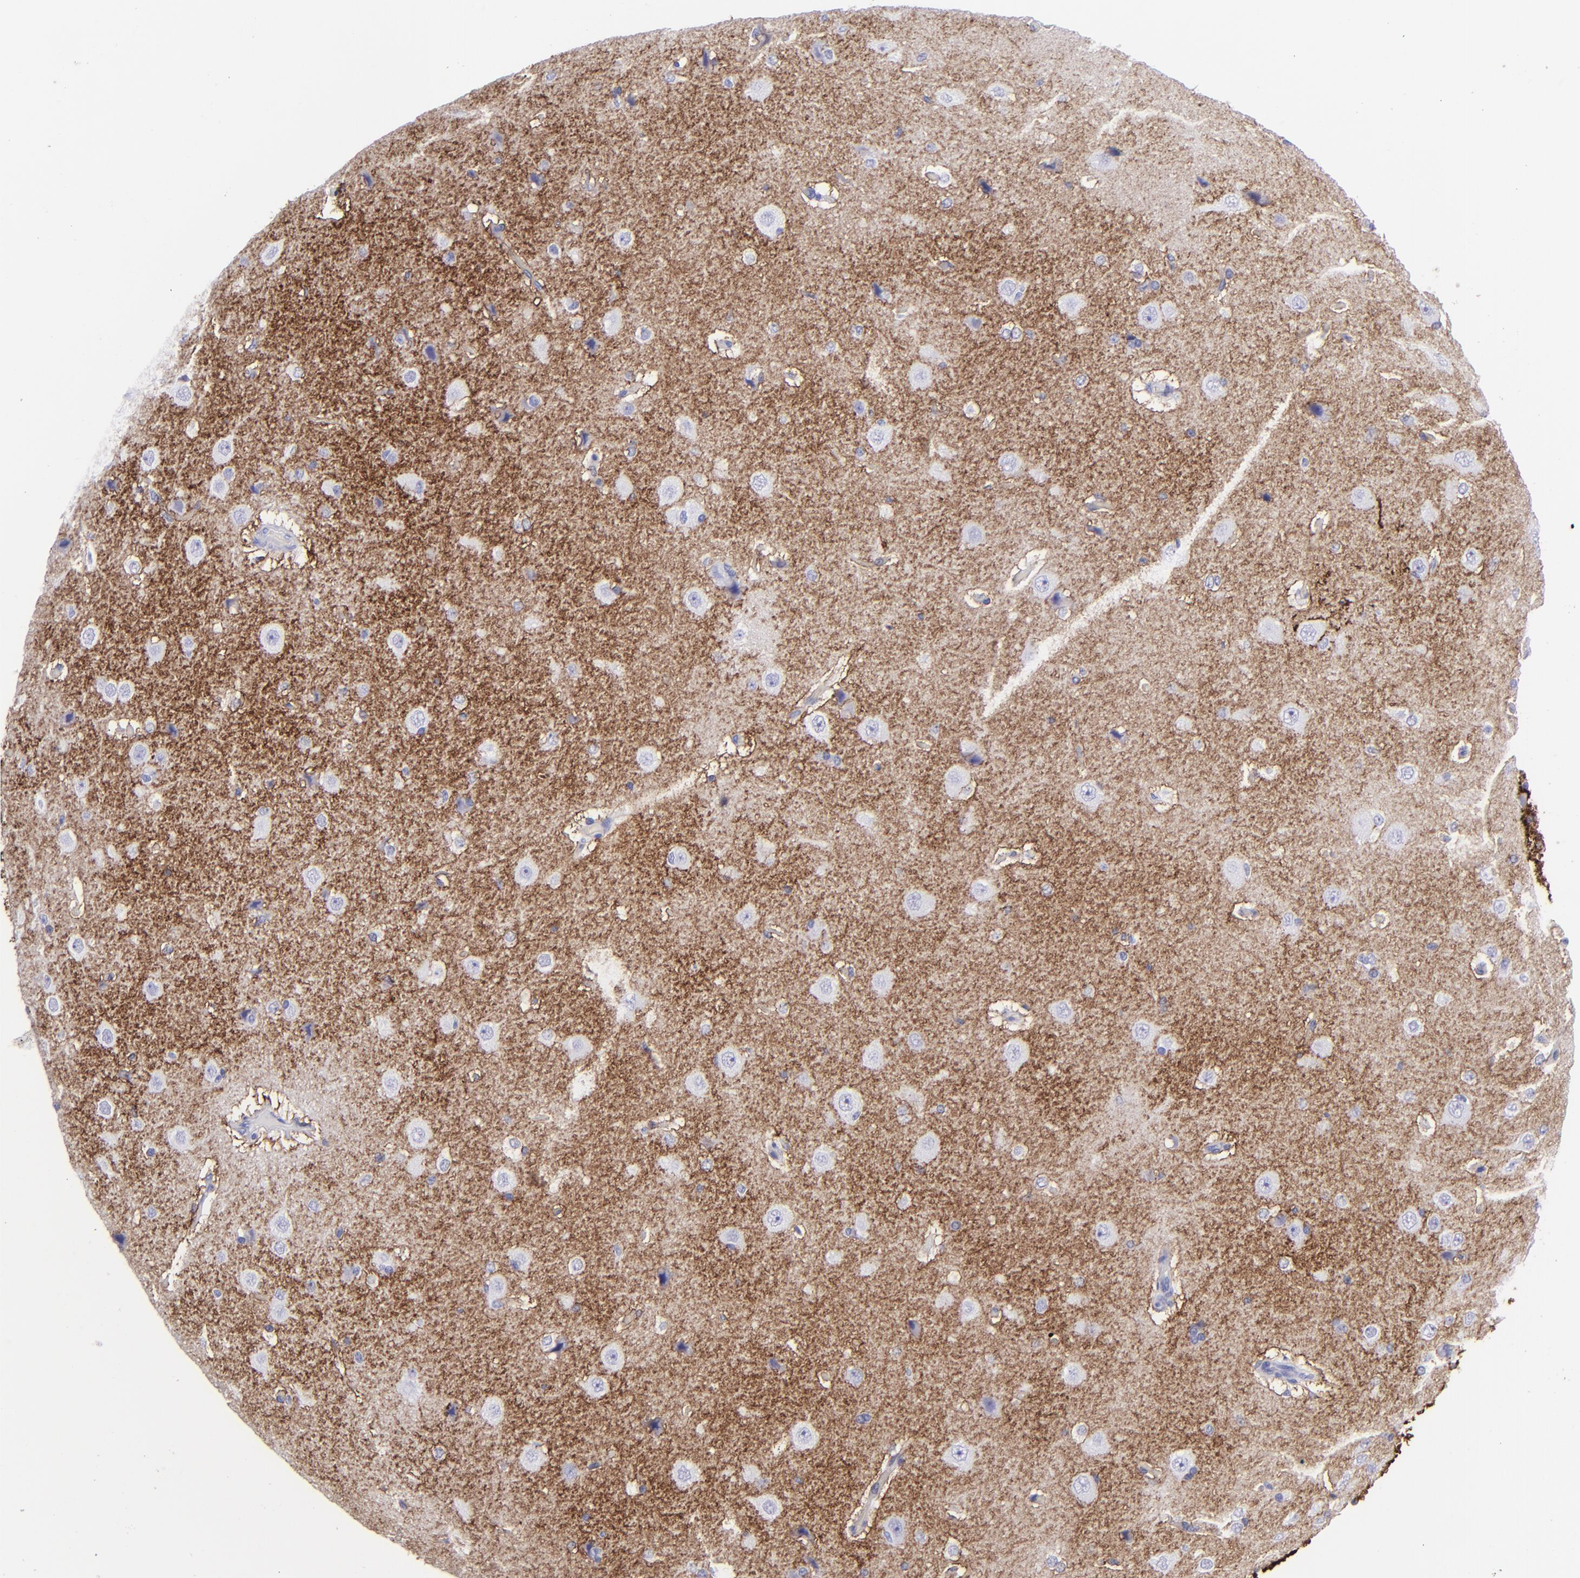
{"staining": {"intensity": "negative", "quantity": "none", "location": "none"}, "tissue": "cerebral cortex", "cell_type": "Endothelial cells", "image_type": "normal", "snomed": [{"axis": "morphology", "description": "Normal tissue, NOS"}, {"axis": "topography", "description": "Cerebral cortex"}], "caption": "Immunohistochemical staining of benign human cerebral cortex reveals no significant staining in endothelial cells. (Stains: DAB (3,3'-diaminobenzidine) IHC with hematoxylin counter stain, Microscopy: brightfield microscopy at high magnification).", "gene": "SLC1A3", "patient": {"sex": "female", "age": 45}}